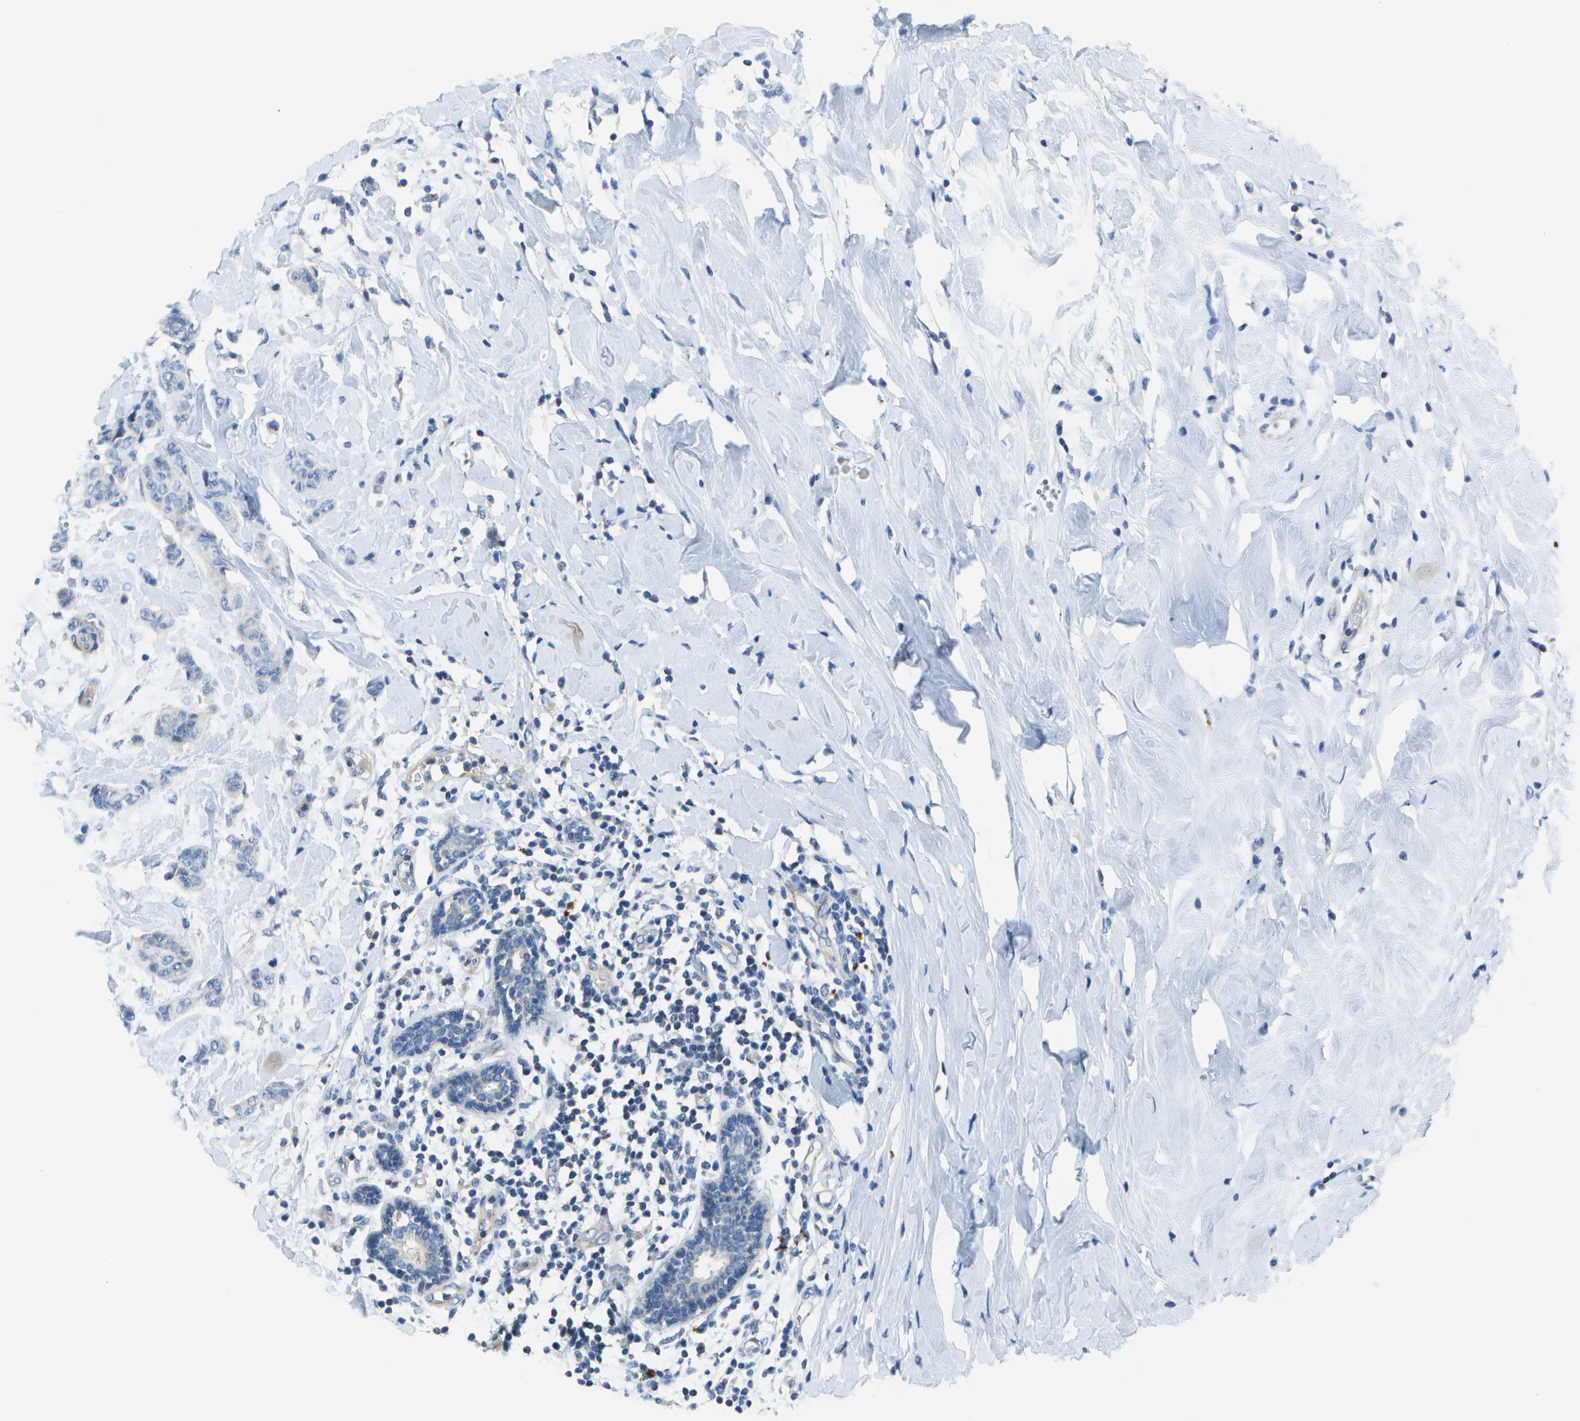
{"staining": {"intensity": "negative", "quantity": "none", "location": "none"}, "tissue": "breast cancer", "cell_type": "Tumor cells", "image_type": "cancer", "snomed": [{"axis": "morphology", "description": "Normal tissue, NOS"}, {"axis": "morphology", "description": "Duct carcinoma"}, {"axis": "topography", "description": "Breast"}], "caption": "Immunohistochemical staining of breast cancer (intraductal carcinoma) shows no significant expression in tumor cells.", "gene": "DCT", "patient": {"sex": "female", "age": 40}}